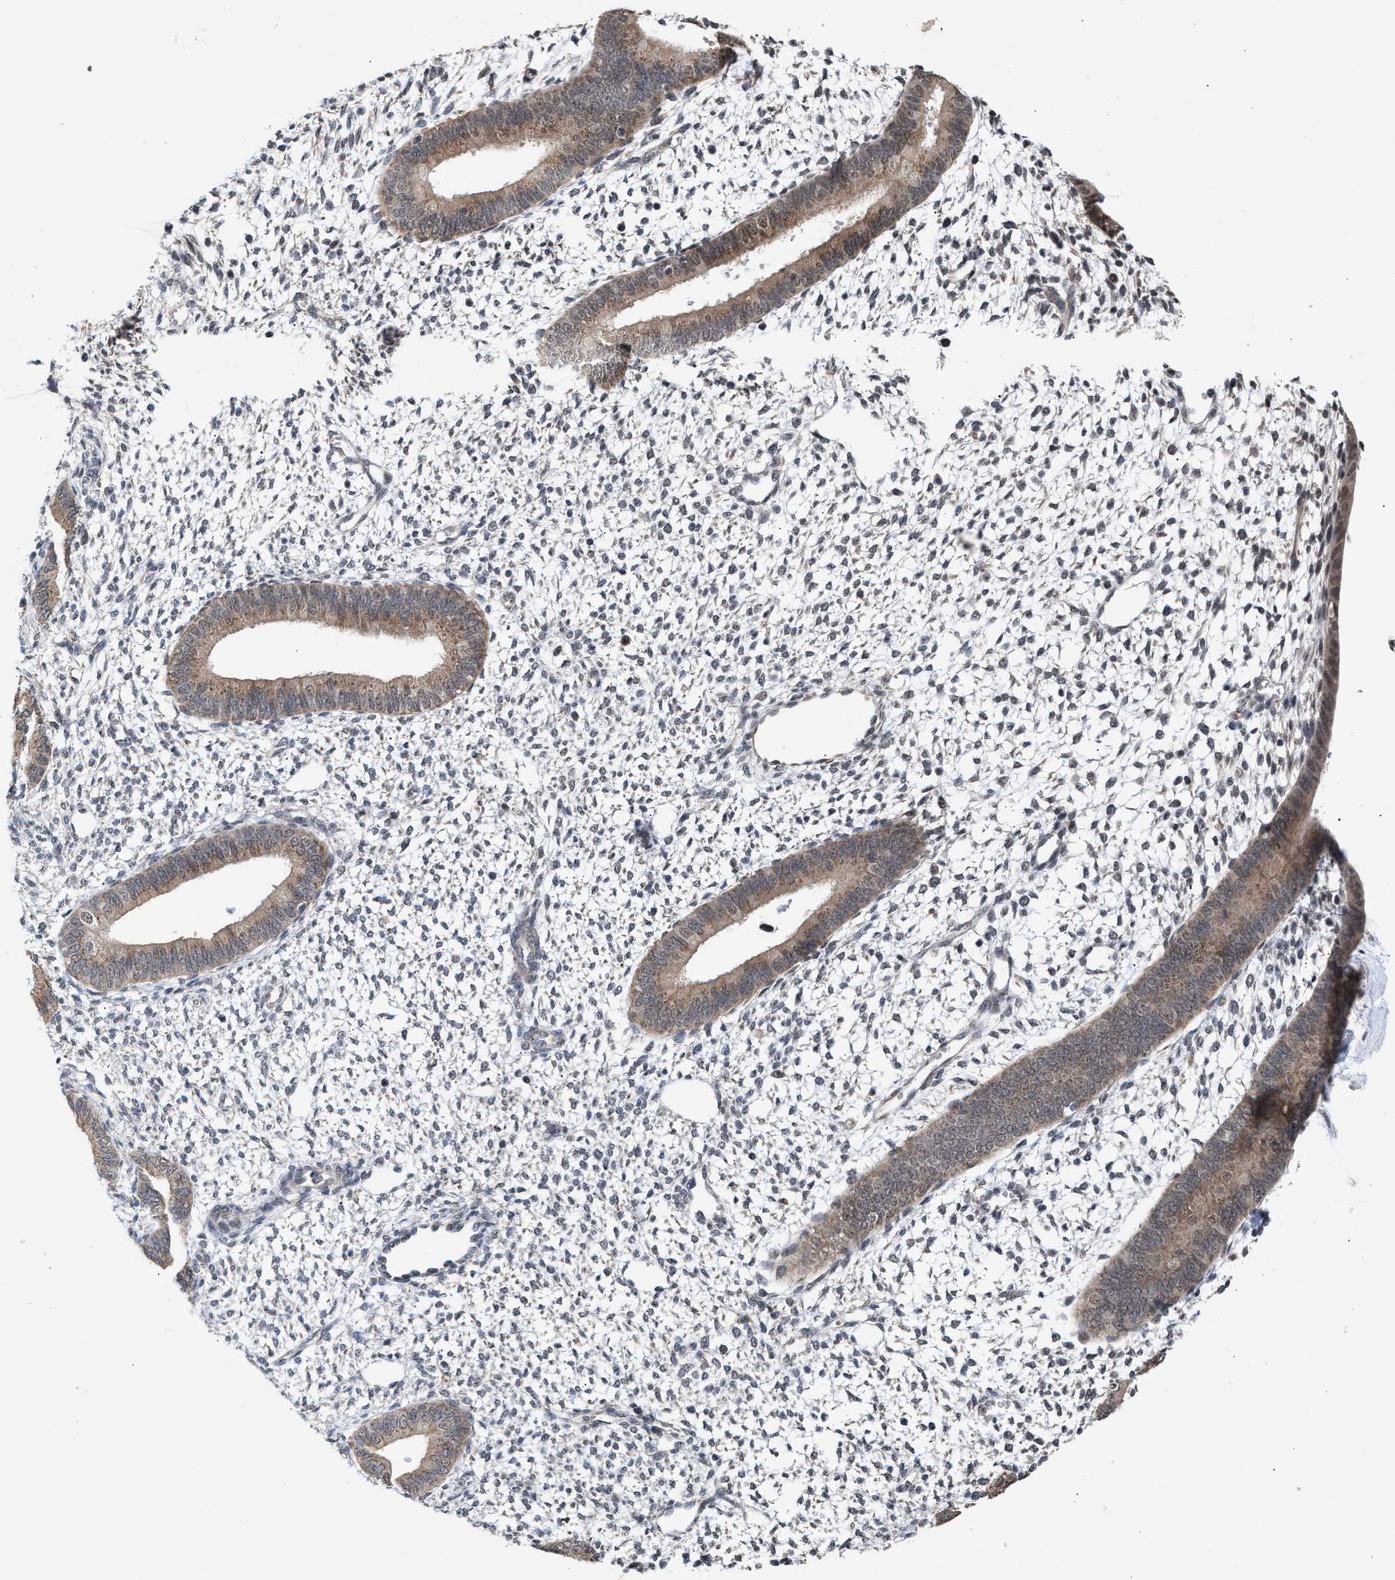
{"staining": {"intensity": "negative", "quantity": "none", "location": "none"}, "tissue": "endometrium", "cell_type": "Cells in endometrial stroma", "image_type": "normal", "snomed": [{"axis": "morphology", "description": "Normal tissue, NOS"}, {"axis": "topography", "description": "Endometrium"}], "caption": "High power microscopy histopathology image of an immunohistochemistry (IHC) histopathology image of unremarkable endometrium, revealing no significant staining in cells in endometrial stroma. (DAB immunohistochemistry with hematoxylin counter stain).", "gene": "MKNK2", "patient": {"sex": "female", "age": 46}}